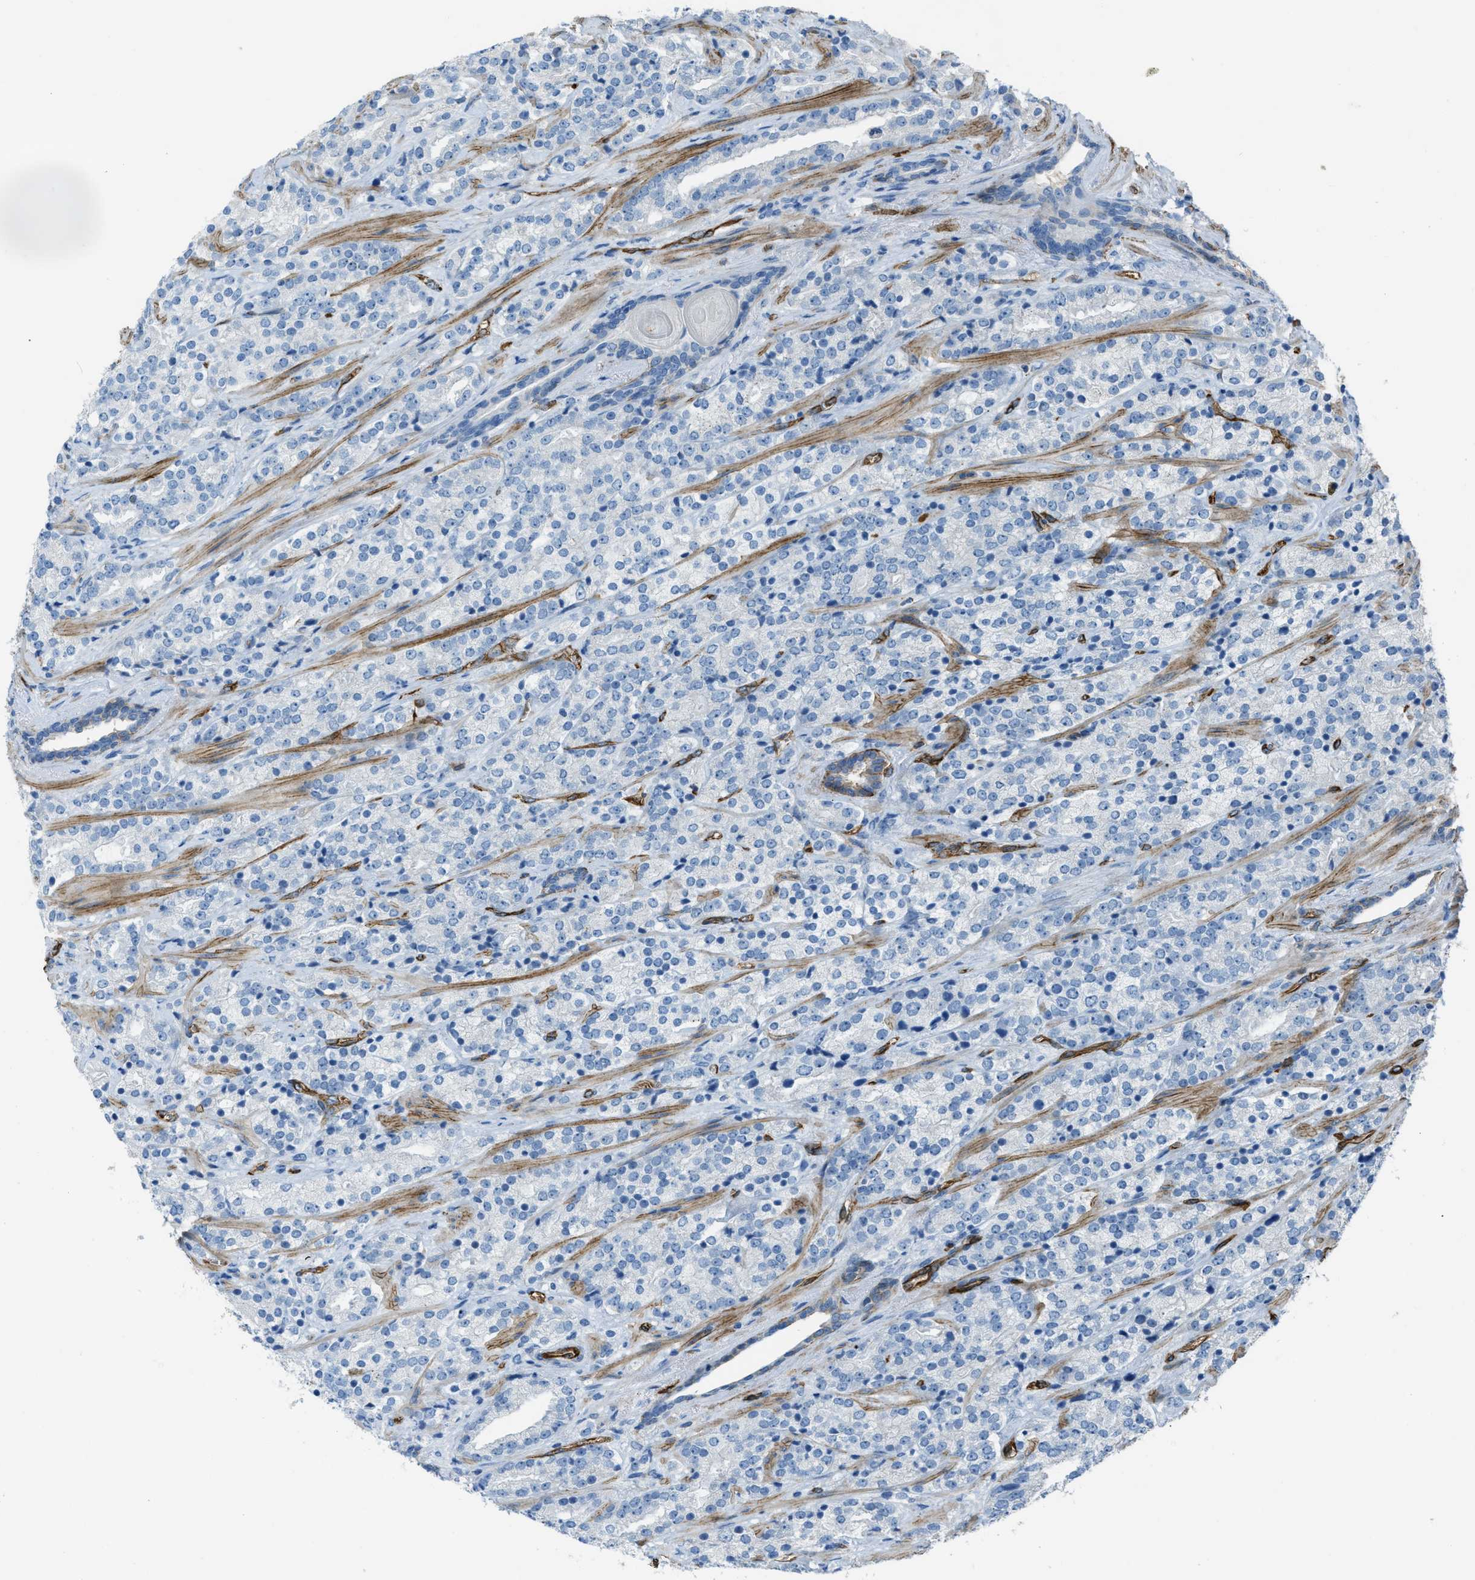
{"staining": {"intensity": "negative", "quantity": "none", "location": "none"}, "tissue": "prostate cancer", "cell_type": "Tumor cells", "image_type": "cancer", "snomed": [{"axis": "morphology", "description": "Adenocarcinoma, High grade"}, {"axis": "topography", "description": "Prostate"}], "caption": "Human prostate cancer (high-grade adenocarcinoma) stained for a protein using immunohistochemistry (IHC) displays no positivity in tumor cells.", "gene": "SLC22A15", "patient": {"sex": "male", "age": 71}}